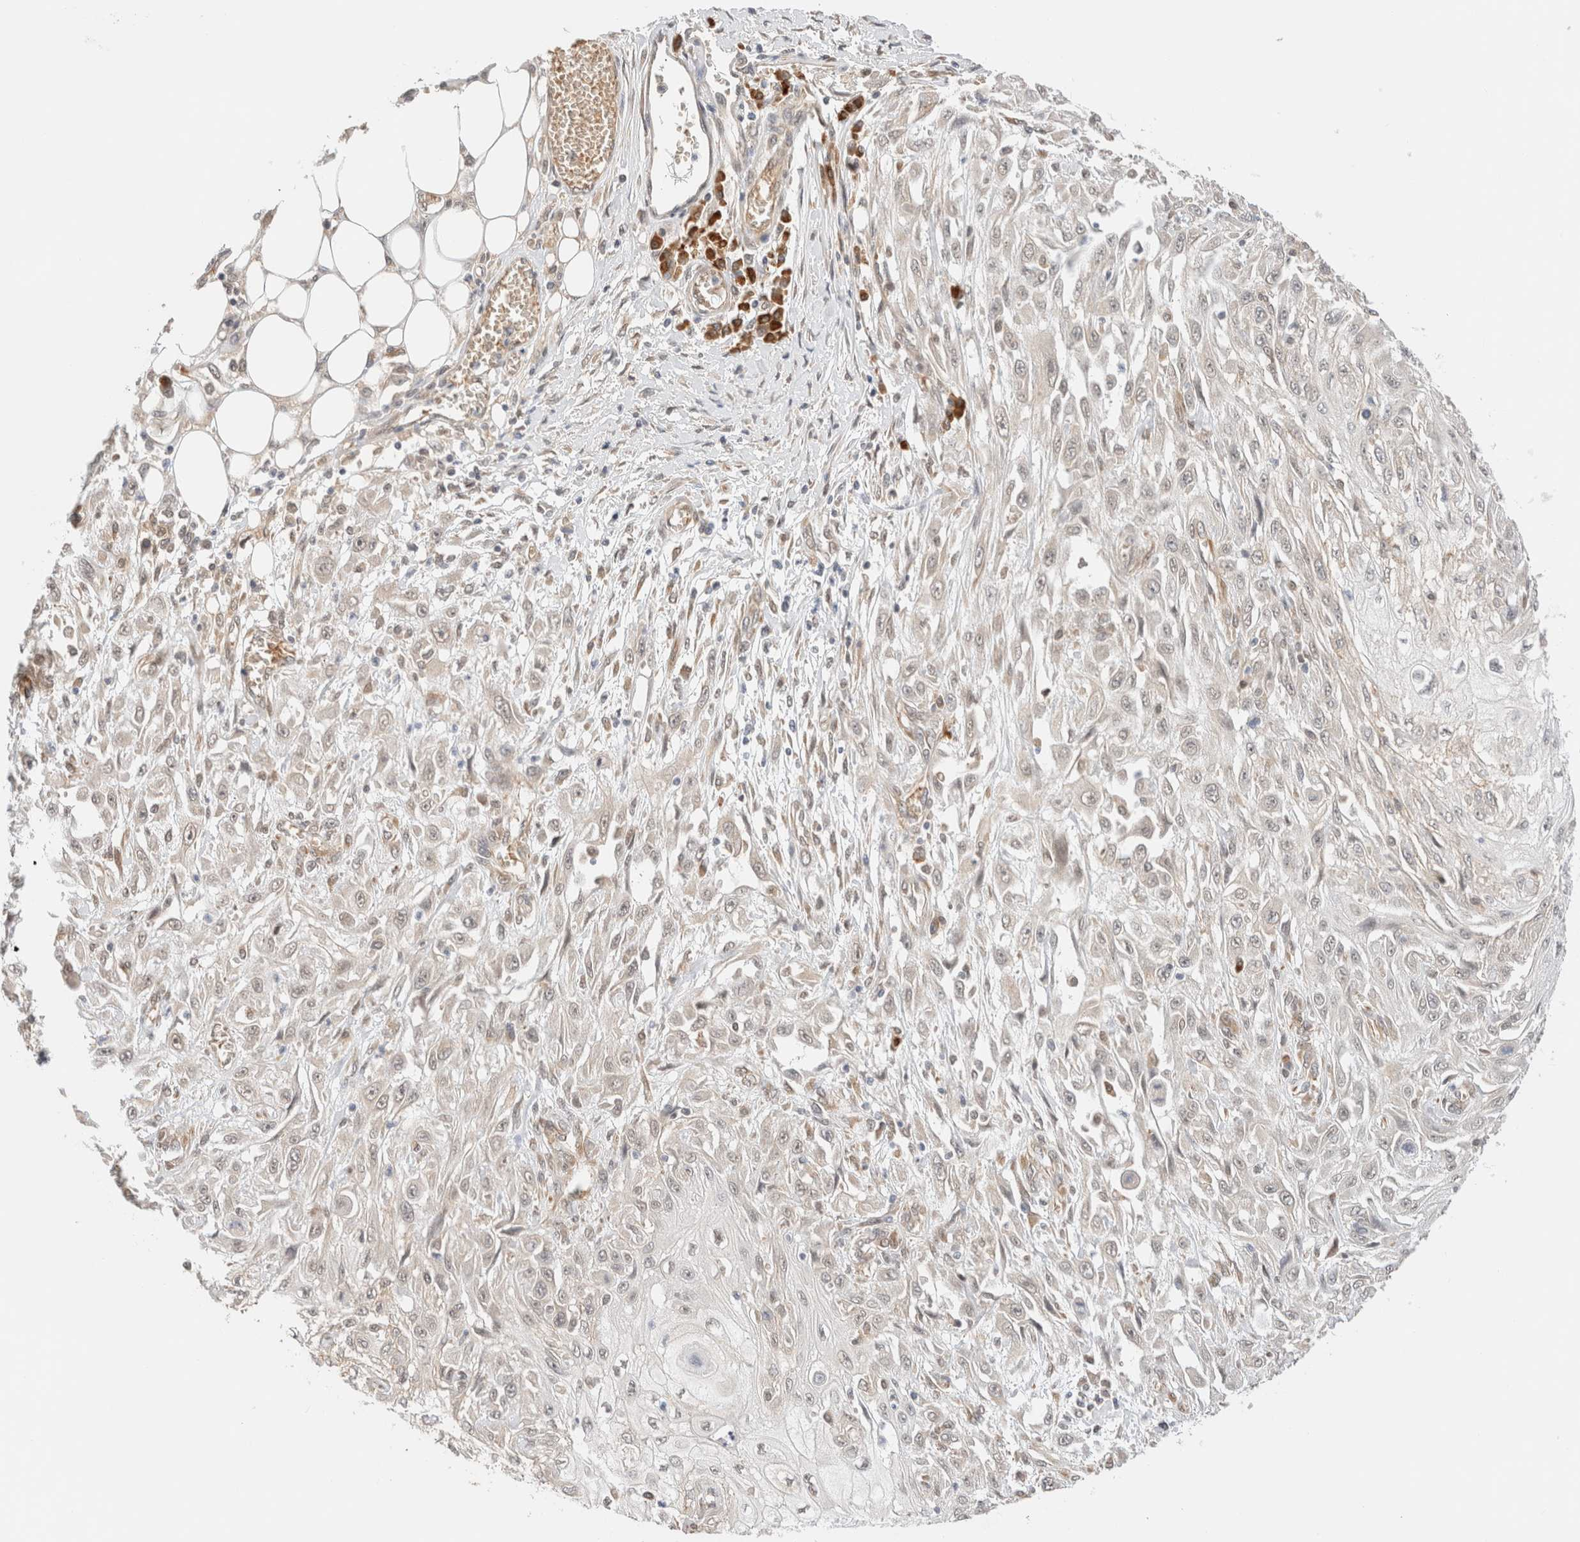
{"staining": {"intensity": "negative", "quantity": "none", "location": "none"}, "tissue": "skin cancer", "cell_type": "Tumor cells", "image_type": "cancer", "snomed": [{"axis": "morphology", "description": "Squamous cell carcinoma, NOS"}, {"axis": "morphology", "description": "Squamous cell carcinoma, metastatic, NOS"}, {"axis": "topography", "description": "Skin"}, {"axis": "topography", "description": "Lymph node"}], "caption": "This is a micrograph of immunohistochemistry (IHC) staining of metastatic squamous cell carcinoma (skin), which shows no staining in tumor cells.", "gene": "SYVN1", "patient": {"sex": "male", "age": 75}}